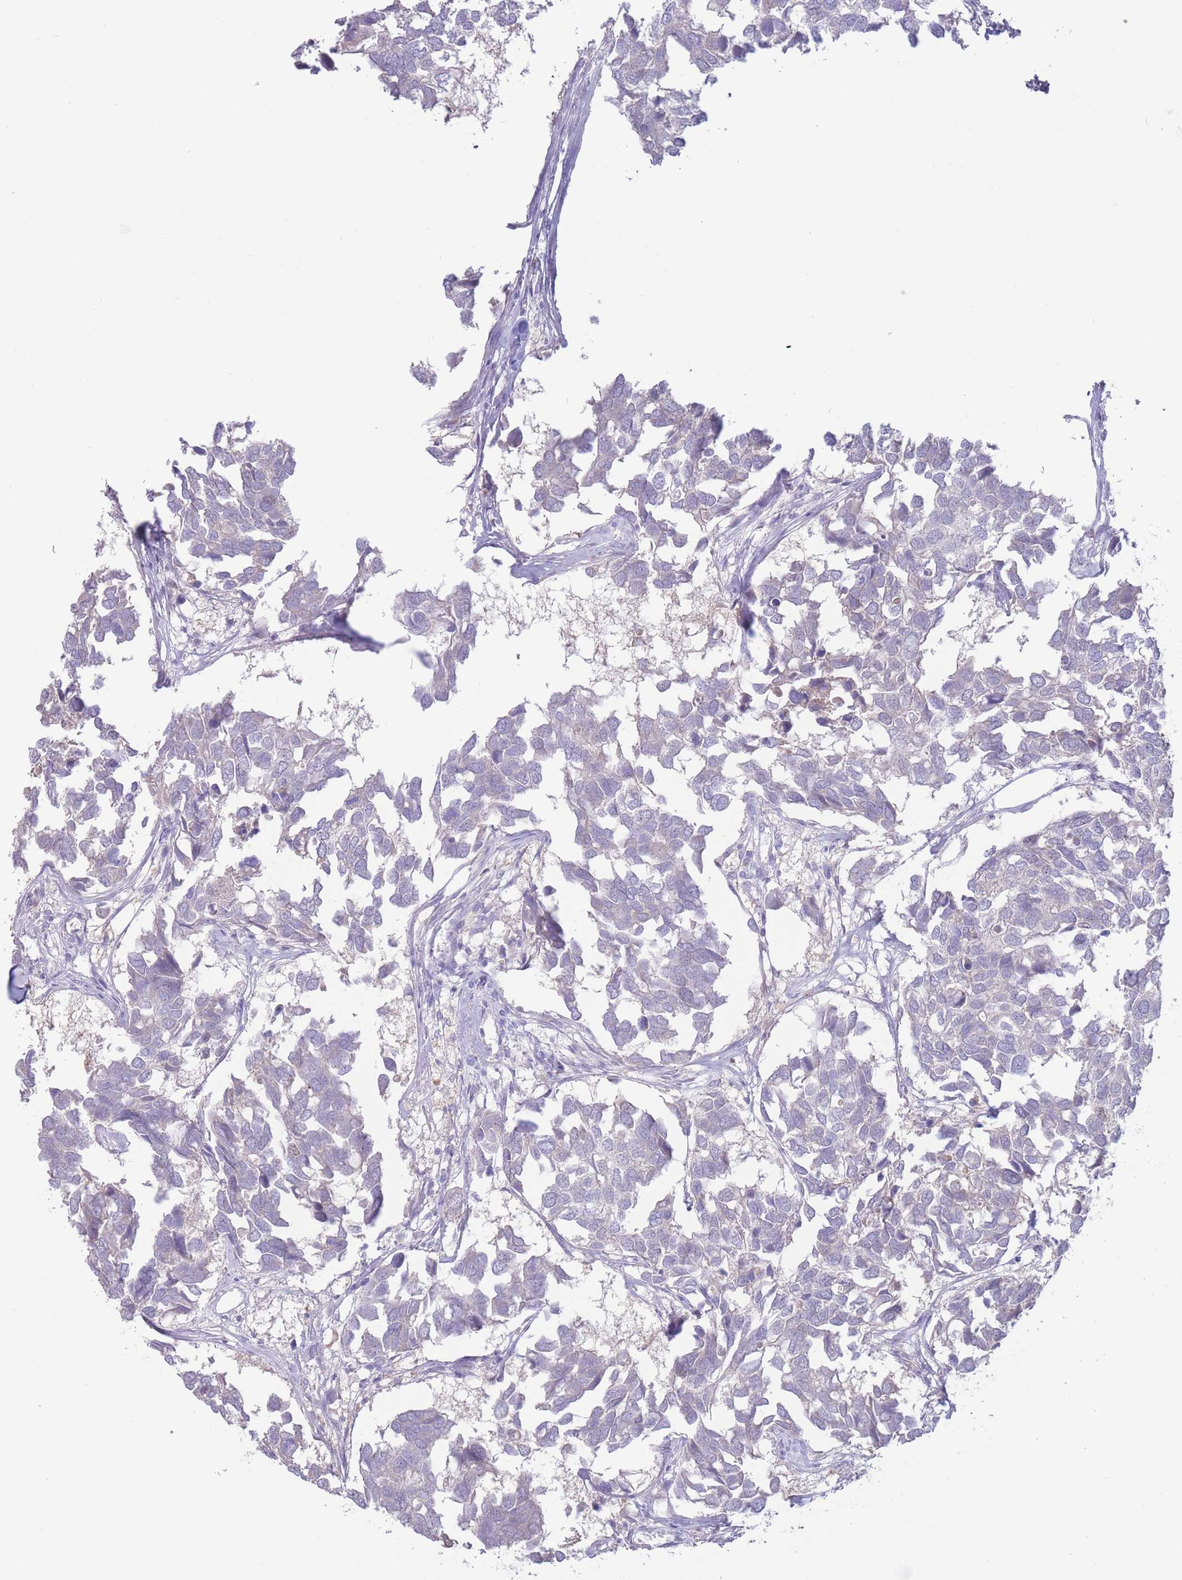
{"staining": {"intensity": "negative", "quantity": "none", "location": "none"}, "tissue": "breast cancer", "cell_type": "Tumor cells", "image_type": "cancer", "snomed": [{"axis": "morphology", "description": "Duct carcinoma"}, {"axis": "topography", "description": "Breast"}], "caption": "High magnification brightfield microscopy of breast cancer stained with DAB (brown) and counterstained with hematoxylin (blue): tumor cells show no significant expression. Nuclei are stained in blue.", "gene": "FAH", "patient": {"sex": "female", "age": 83}}